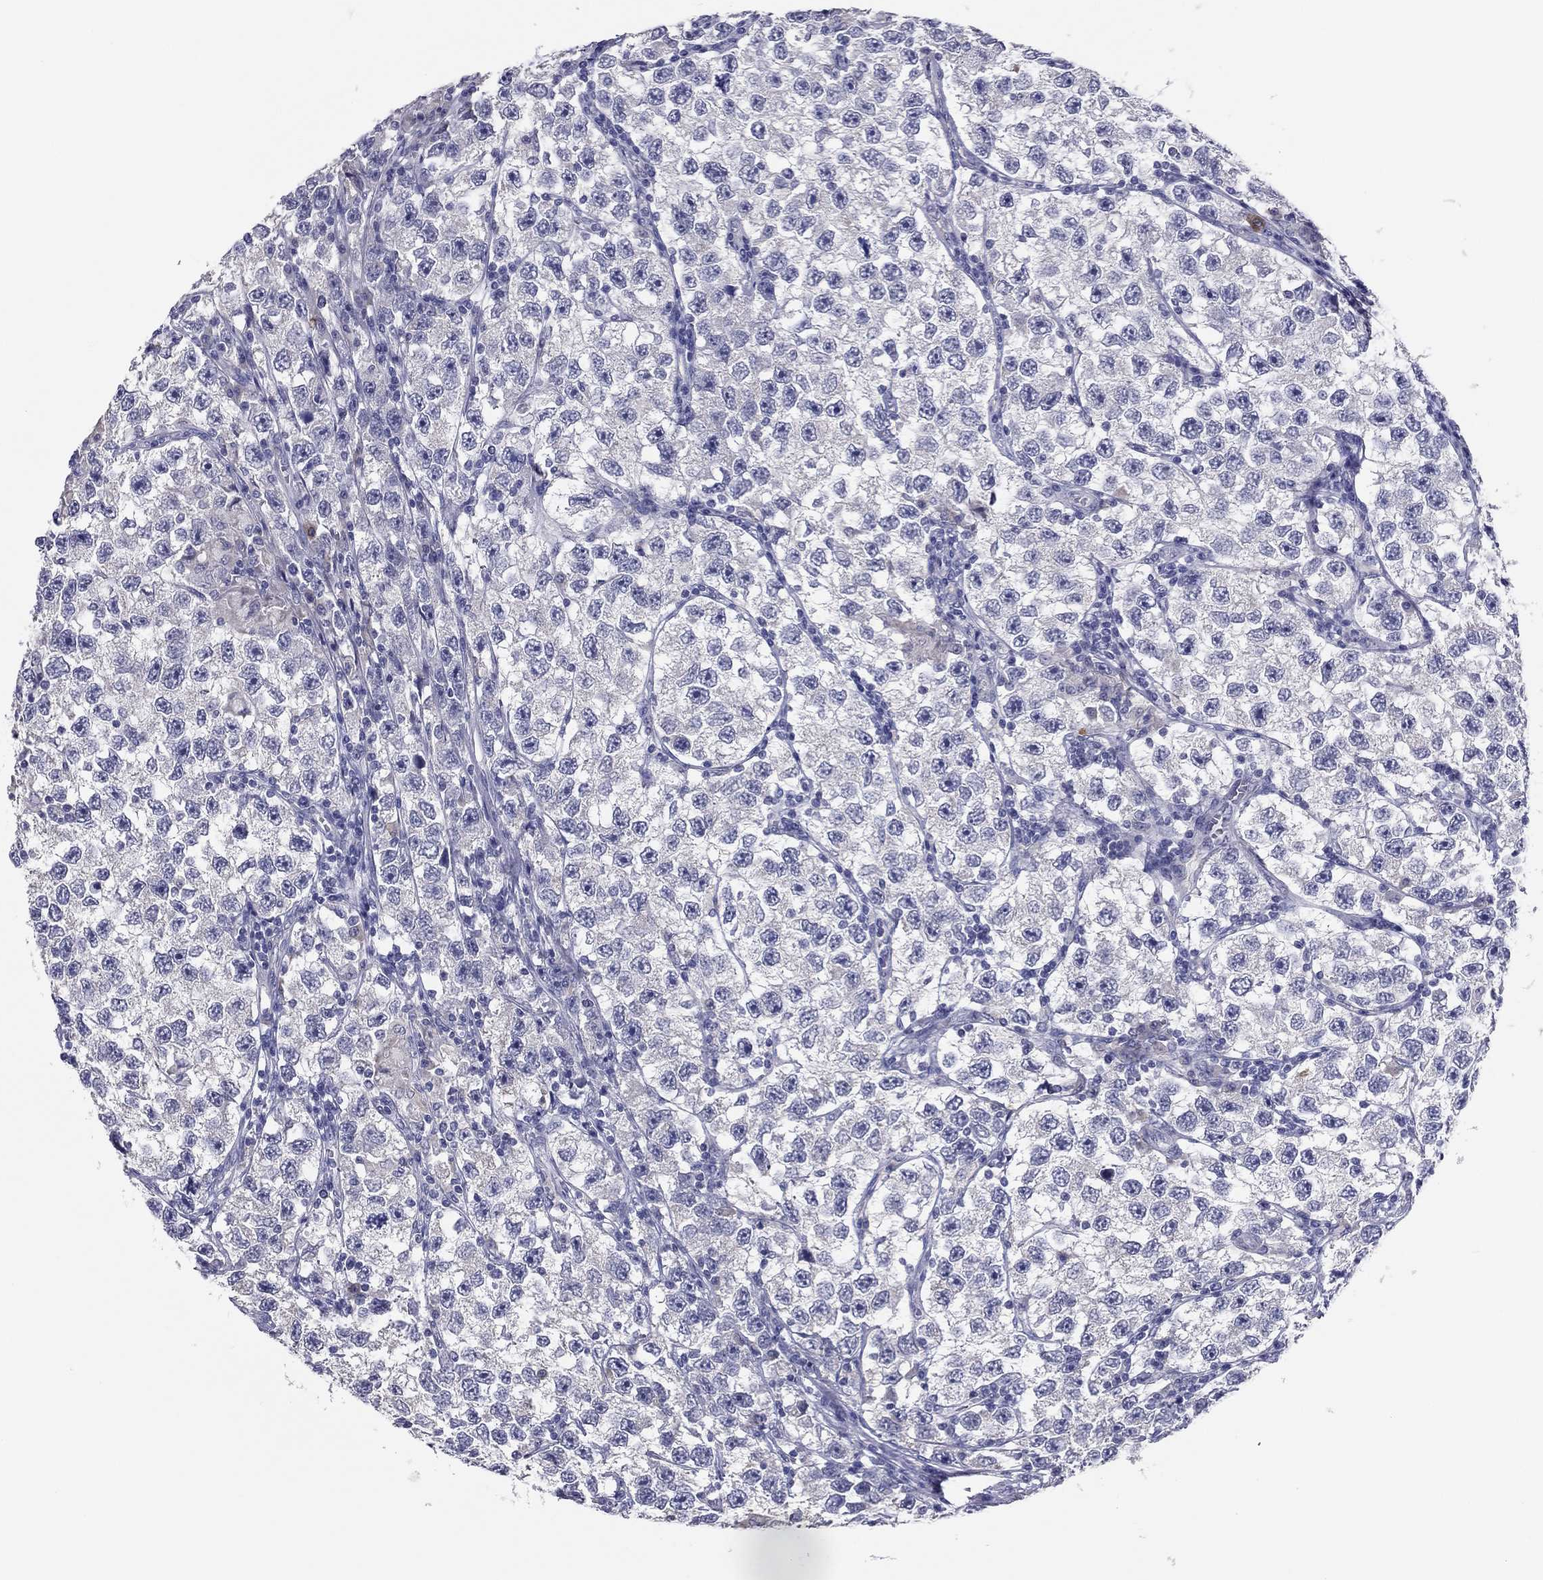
{"staining": {"intensity": "negative", "quantity": "none", "location": "none"}, "tissue": "testis cancer", "cell_type": "Tumor cells", "image_type": "cancer", "snomed": [{"axis": "morphology", "description": "Seminoma, NOS"}, {"axis": "topography", "description": "Testis"}], "caption": "Photomicrograph shows no protein positivity in tumor cells of testis seminoma tissue.", "gene": "GRK7", "patient": {"sex": "male", "age": 26}}